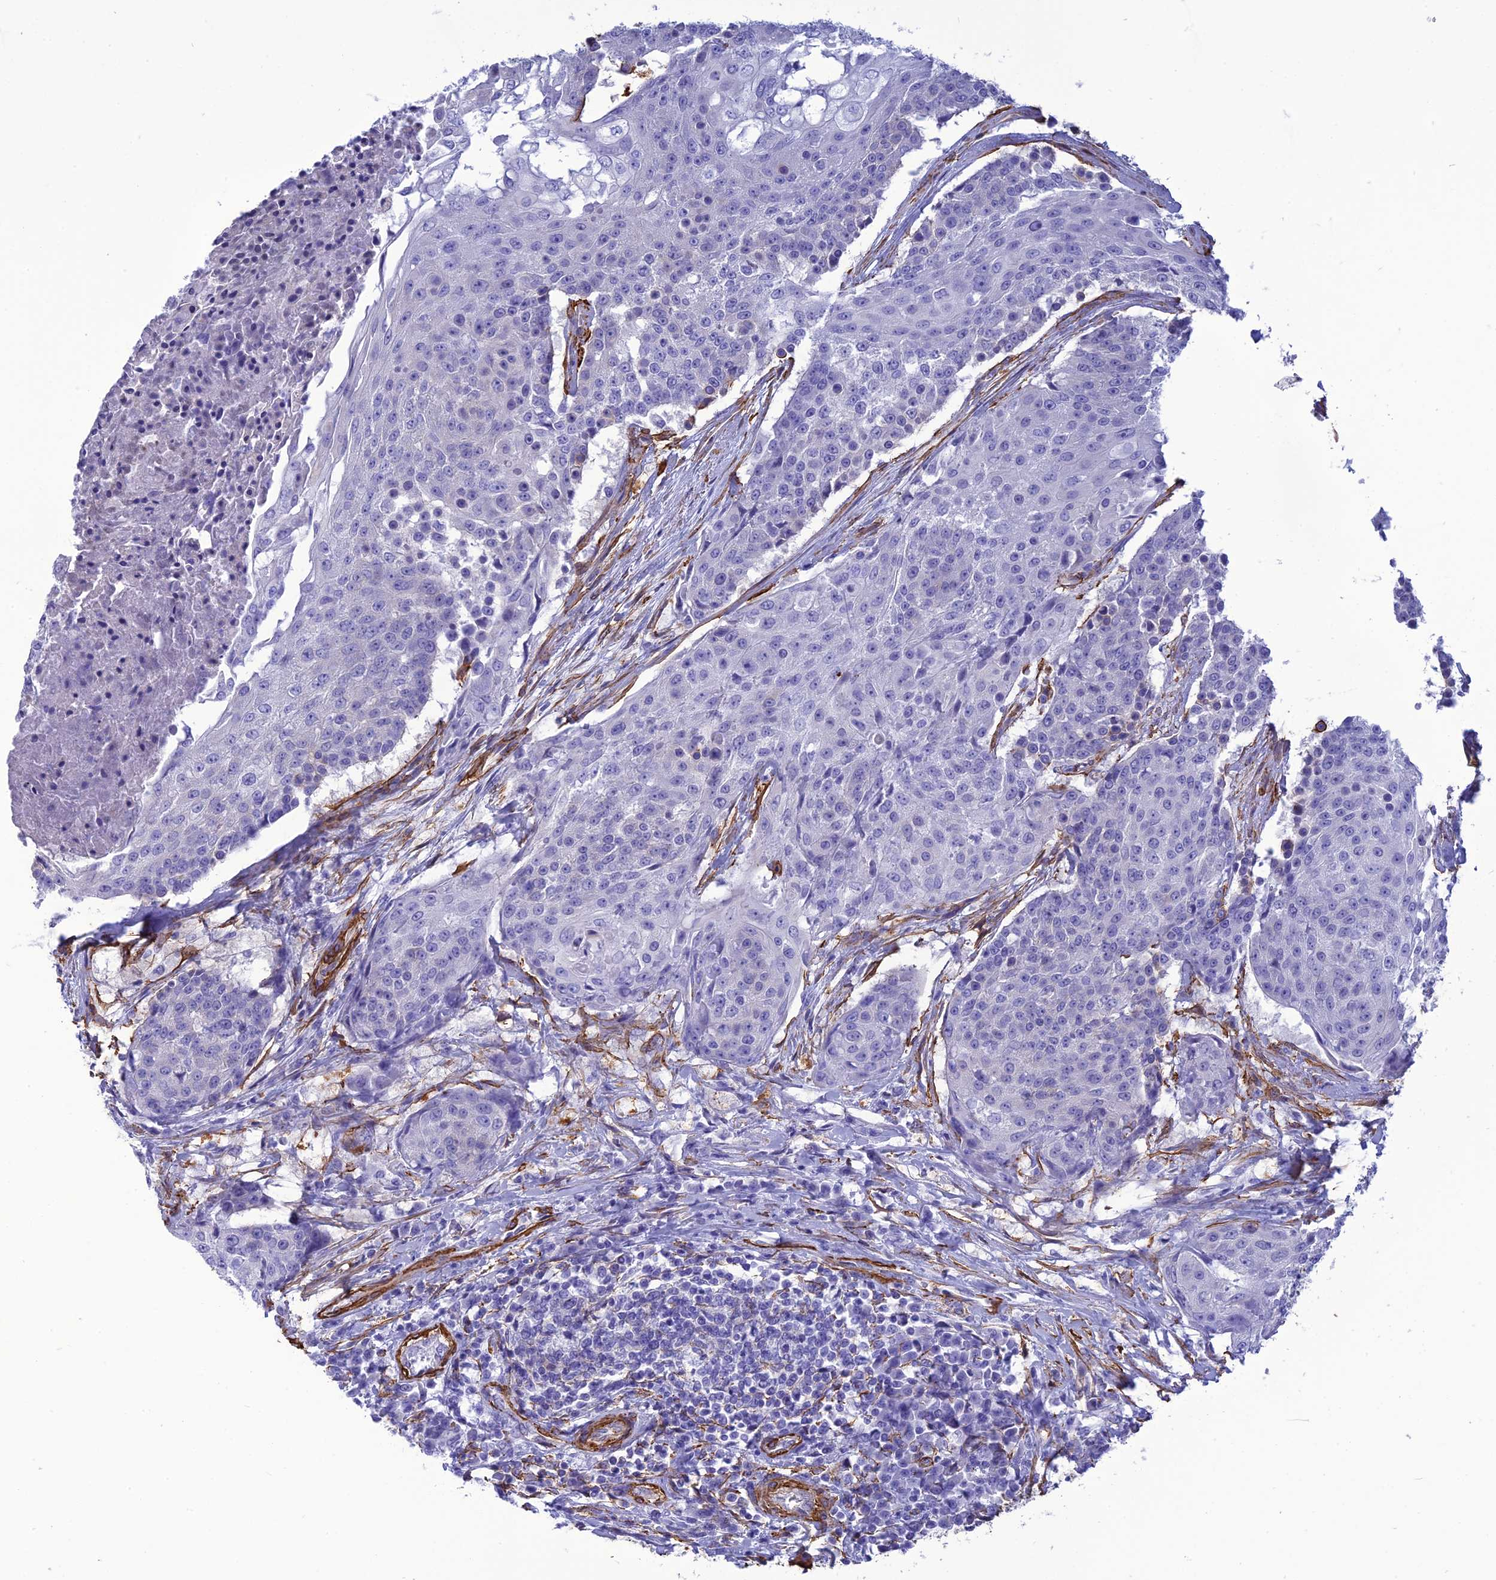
{"staining": {"intensity": "negative", "quantity": "none", "location": "none"}, "tissue": "urothelial cancer", "cell_type": "Tumor cells", "image_type": "cancer", "snomed": [{"axis": "morphology", "description": "Urothelial carcinoma, High grade"}, {"axis": "topography", "description": "Urinary bladder"}], "caption": "Immunohistochemistry photomicrograph of human urothelial cancer stained for a protein (brown), which shows no staining in tumor cells.", "gene": "NKD1", "patient": {"sex": "female", "age": 63}}